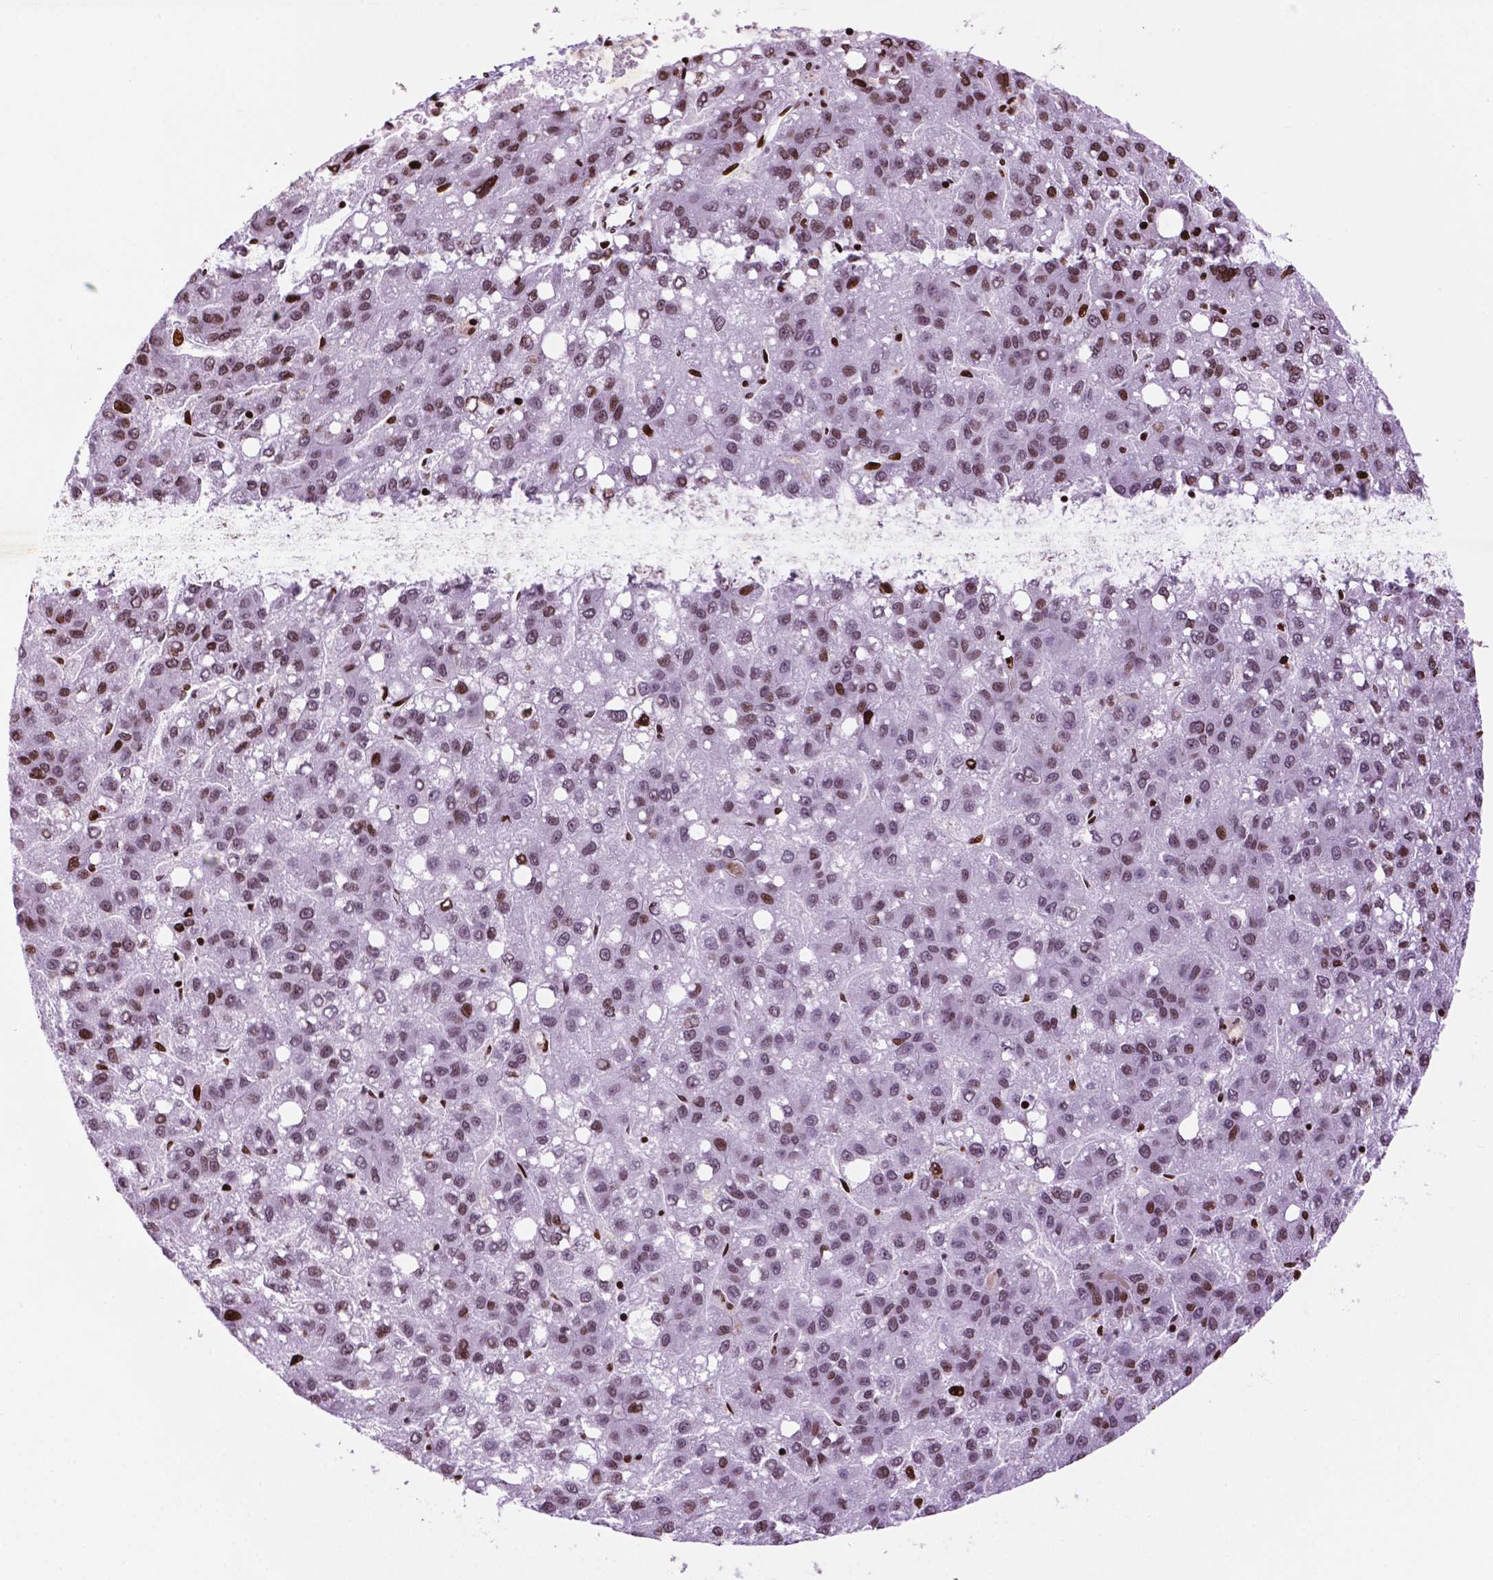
{"staining": {"intensity": "moderate", "quantity": "25%-75%", "location": "nuclear"}, "tissue": "liver cancer", "cell_type": "Tumor cells", "image_type": "cancer", "snomed": [{"axis": "morphology", "description": "Carcinoma, Hepatocellular, NOS"}, {"axis": "topography", "description": "Liver"}], "caption": "Human liver cancer (hepatocellular carcinoma) stained with a protein marker displays moderate staining in tumor cells.", "gene": "TMEM250", "patient": {"sex": "female", "age": 82}}